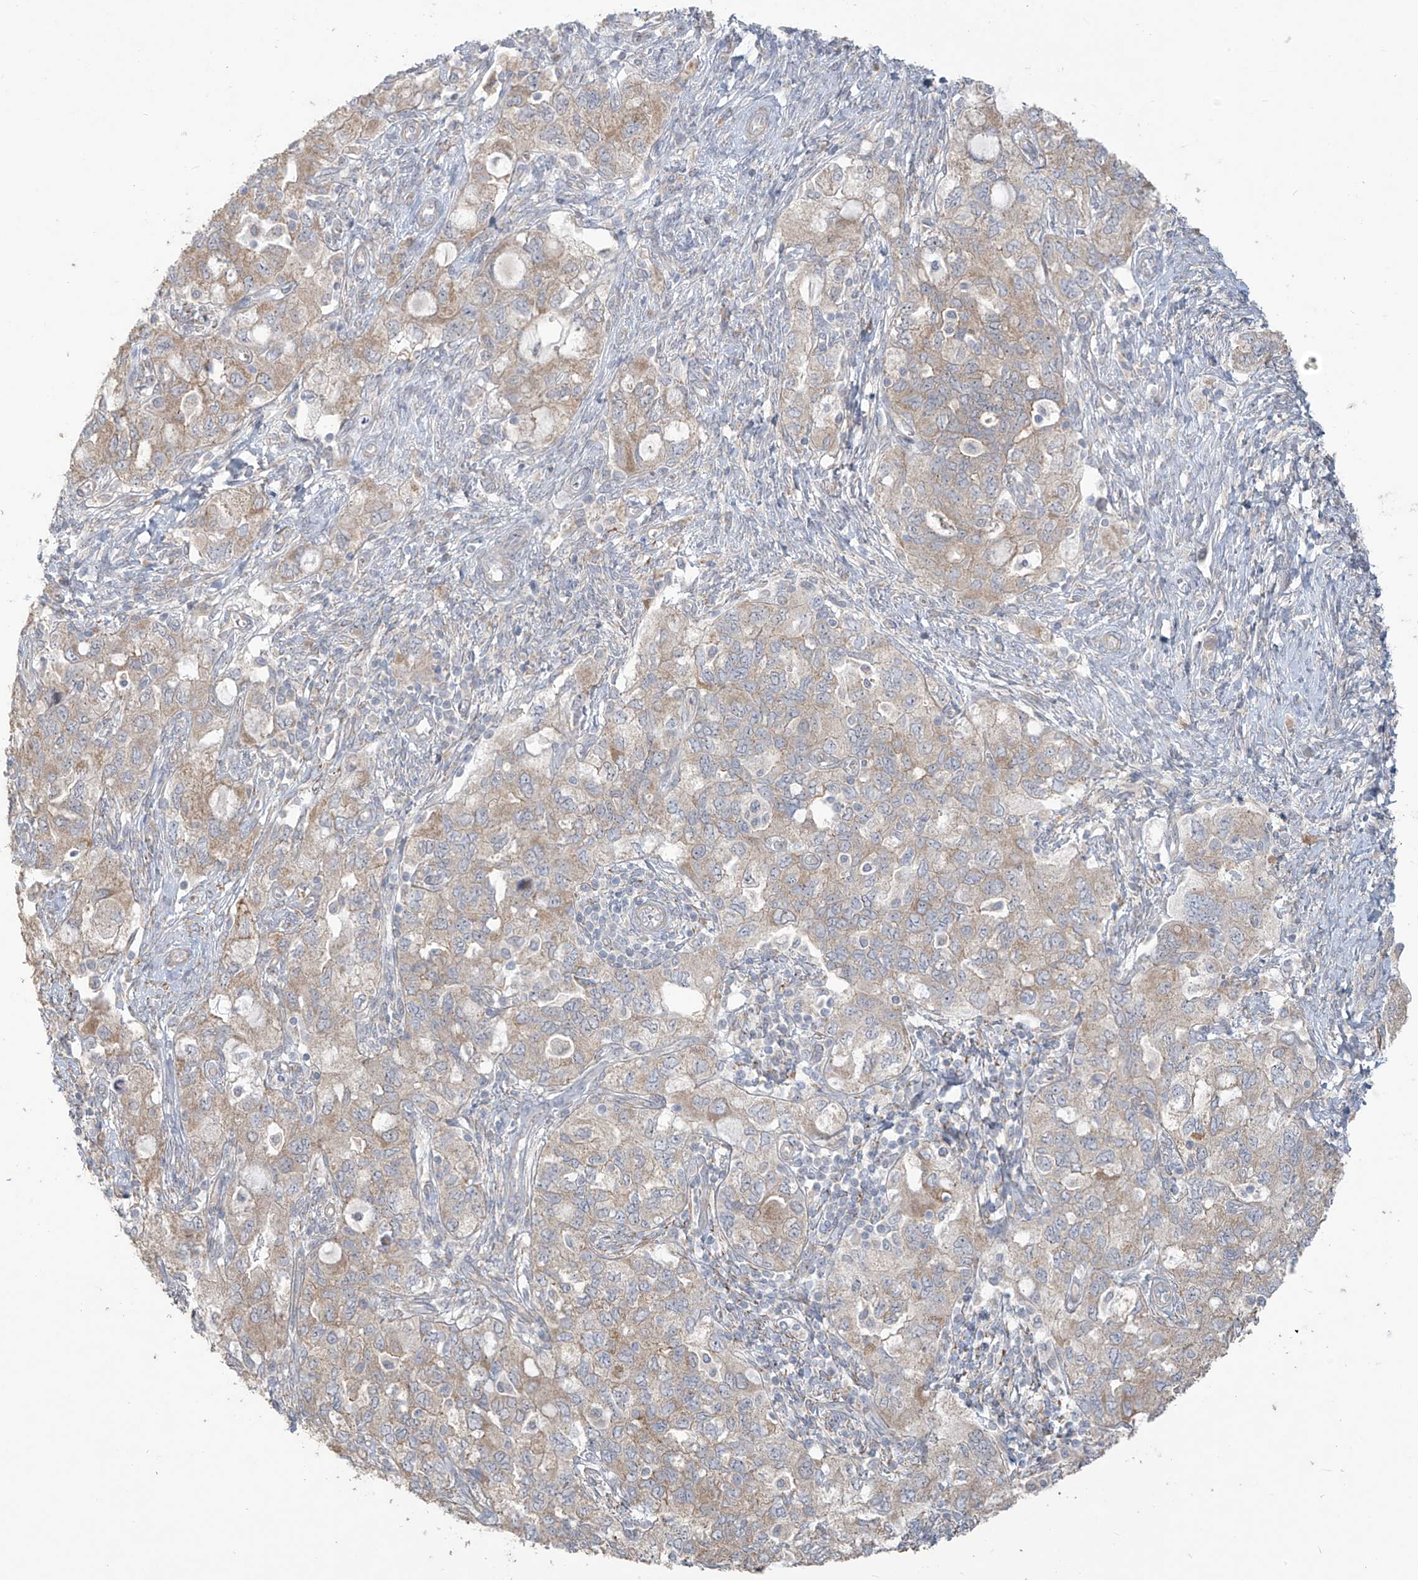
{"staining": {"intensity": "weak", "quantity": "<25%", "location": "cytoplasmic/membranous"}, "tissue": "ovarian cancer", "cell_type": "Tumor cells", "image_type": "cancer", "snomed": [{"axis": "morphology", "description": "Carcinoma, NOS"}, {"axis": "morphology", "description": "Cystadenocarcinoma, serous, NOS"}, {"axis": "topography", "description": "Ovary"}], "caption": "This is a image of immunohistochemistry (IHC) staining of ovarian carcinoma, which shows no staining in tumor cells.", "gene": "MAGIX", "patient": {"sex": "female", "age": 69}}